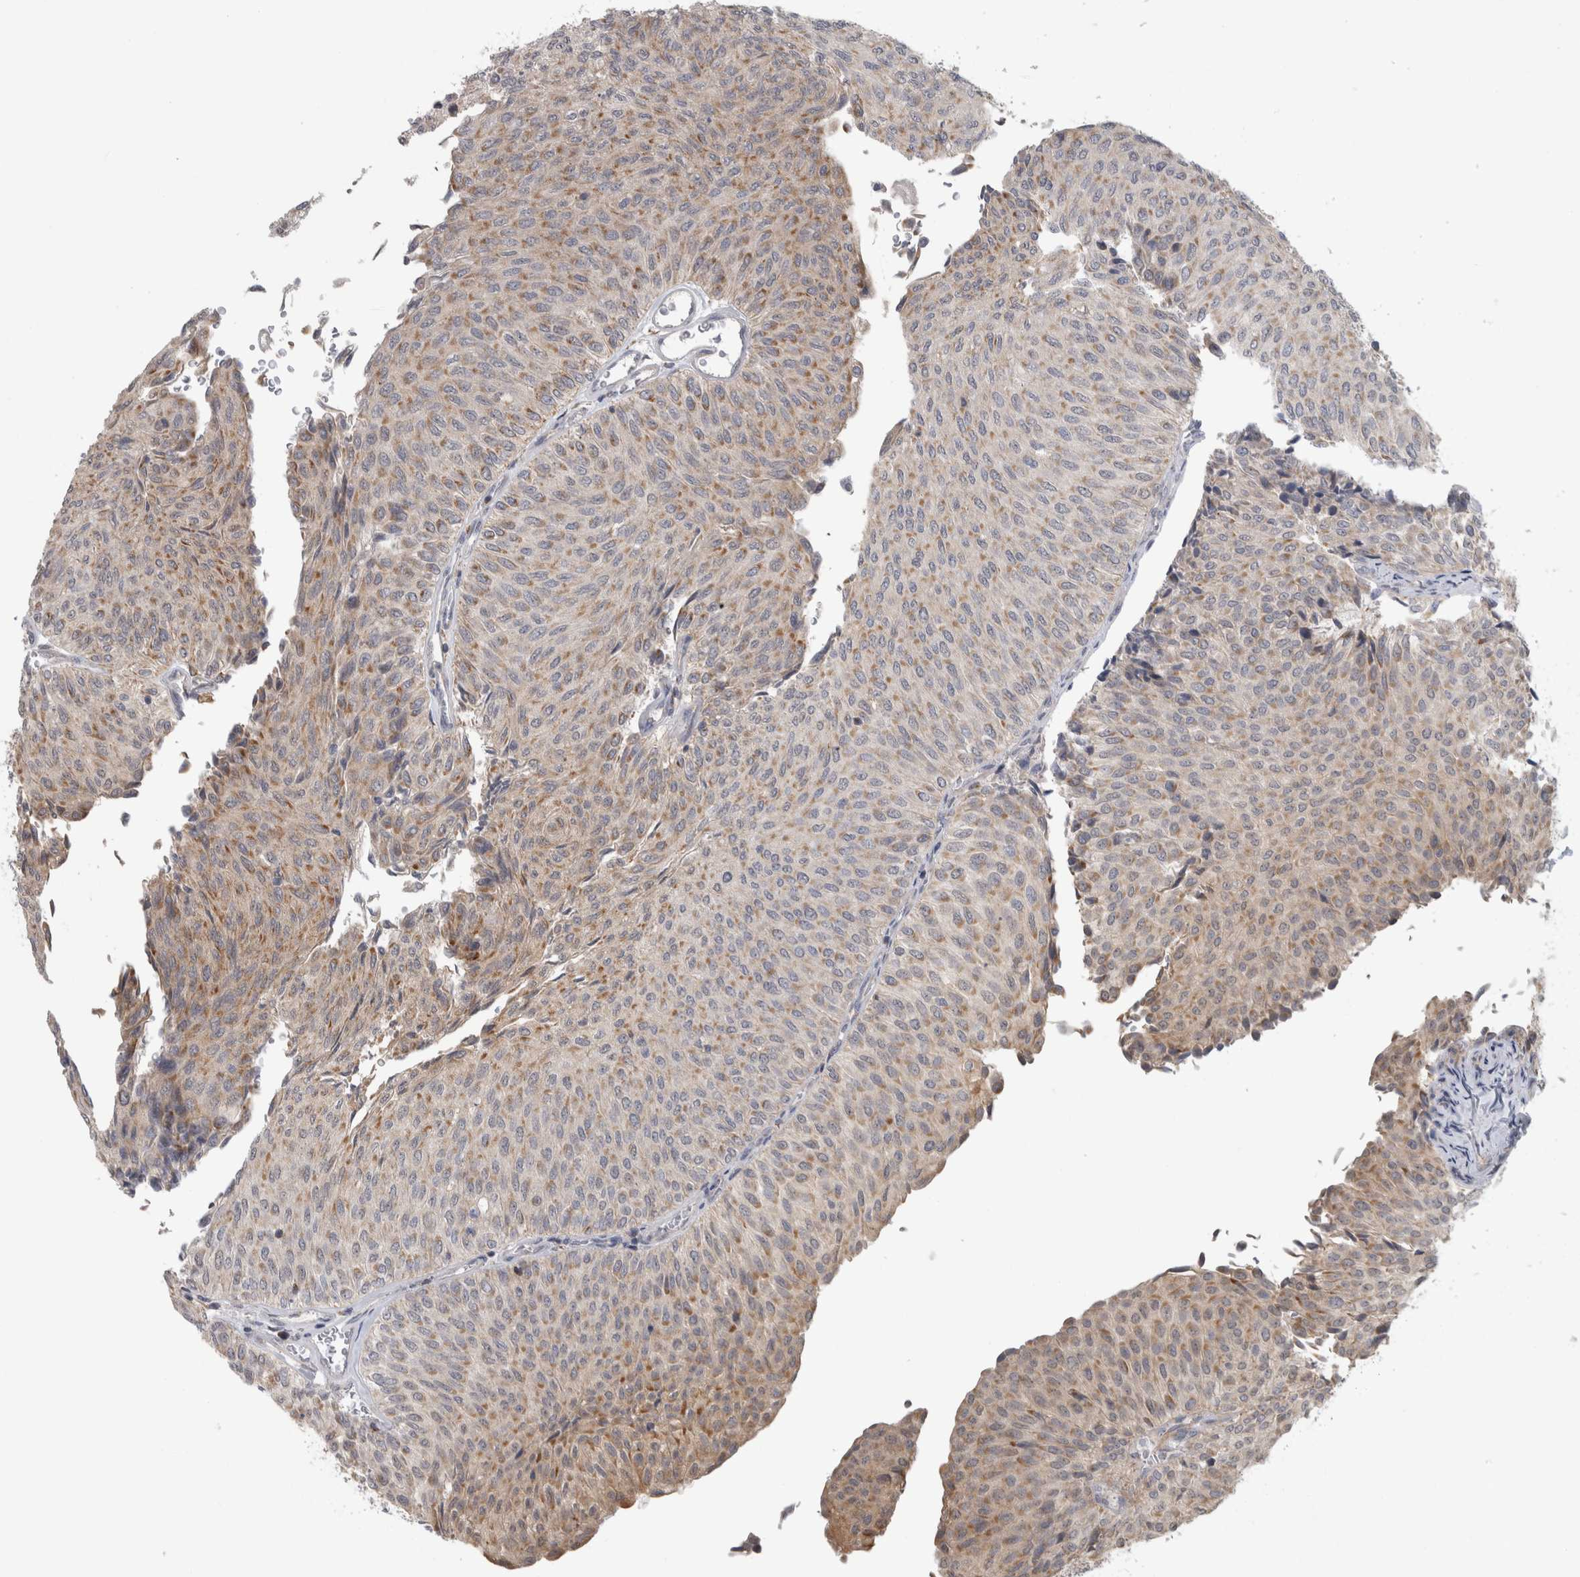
{"staining": {"intensity": "moderate", "quantity": ">75%", "location": "cytoplasmic/membranous"}, "tissue": "urothelial cancer", "cell_type": "Tumor cells", "image_type": "cancer", "snomed": [{"axis": "morphology", "description": "Urothelial carcinoma, Low grade"}, {"axis": "topography", "description": "Urinary bladder"}], "caption": "The image displays immunohistochemical staining of low-grade urothelial carcinoma. There is moderate cytoplasmic/membranous positivity is appreciated in approximately >75% of tumor cells.", "gene": "RAB18", "patient": {"sex": "male", "age": 78}}